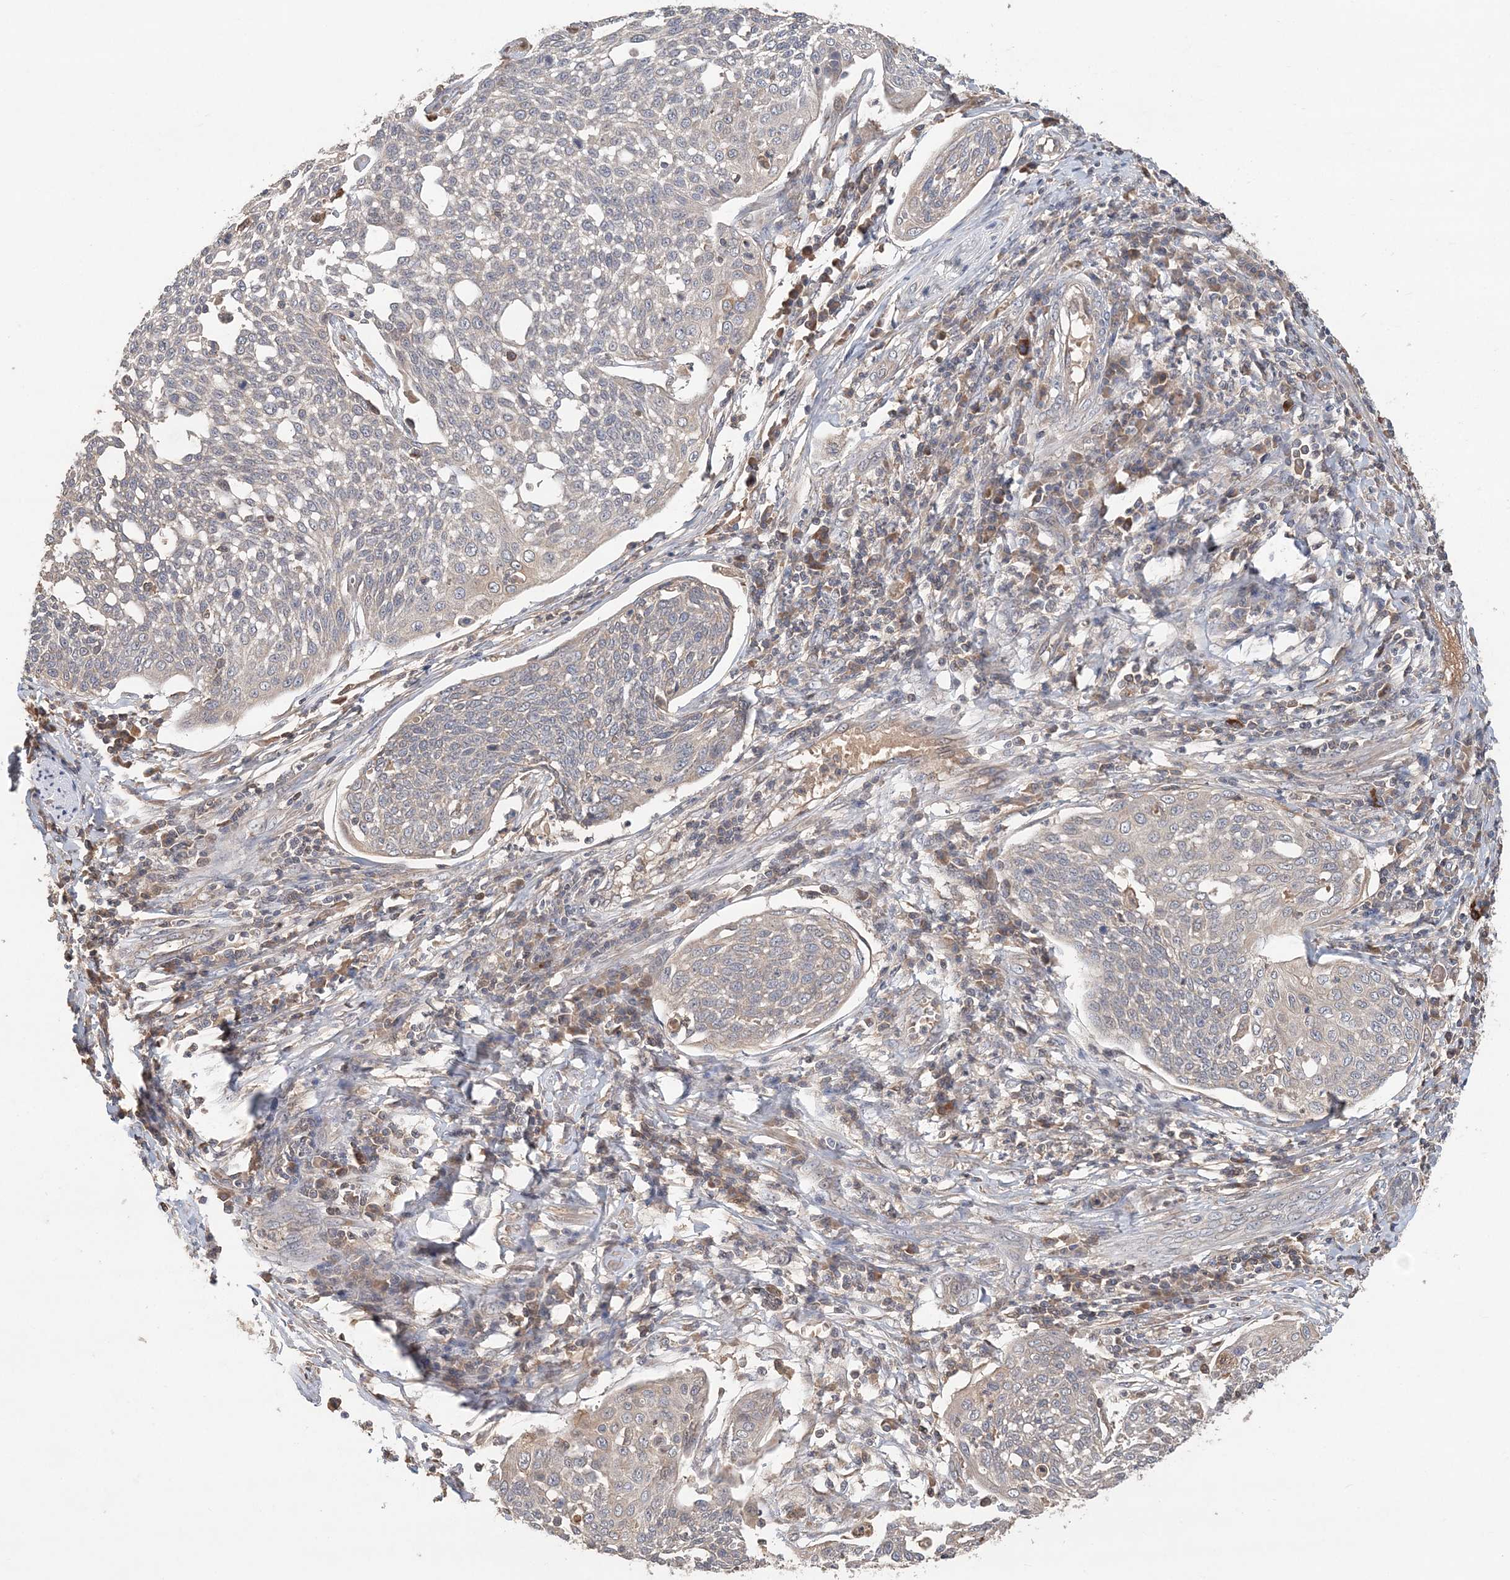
{"staining": {"intensity": "negative", "quantity": "none", "location": "none"}, "tissue": "cervical cancer", "cell_type": "Tumor cells", "image_type": "cancer", "snomed": [{"axis": "morphology", "description": "Squamous cell carcinoma, NOS"}, {"axis": "topography", "description": "Cervix"}], "caption": "Human cervical squamous cell carcinoma stained for a protein using immunohistochemistry exhibits no expression in tumor cells.", "gene": "SYCP3", "patient": {"sex": "female", "age": 34}}